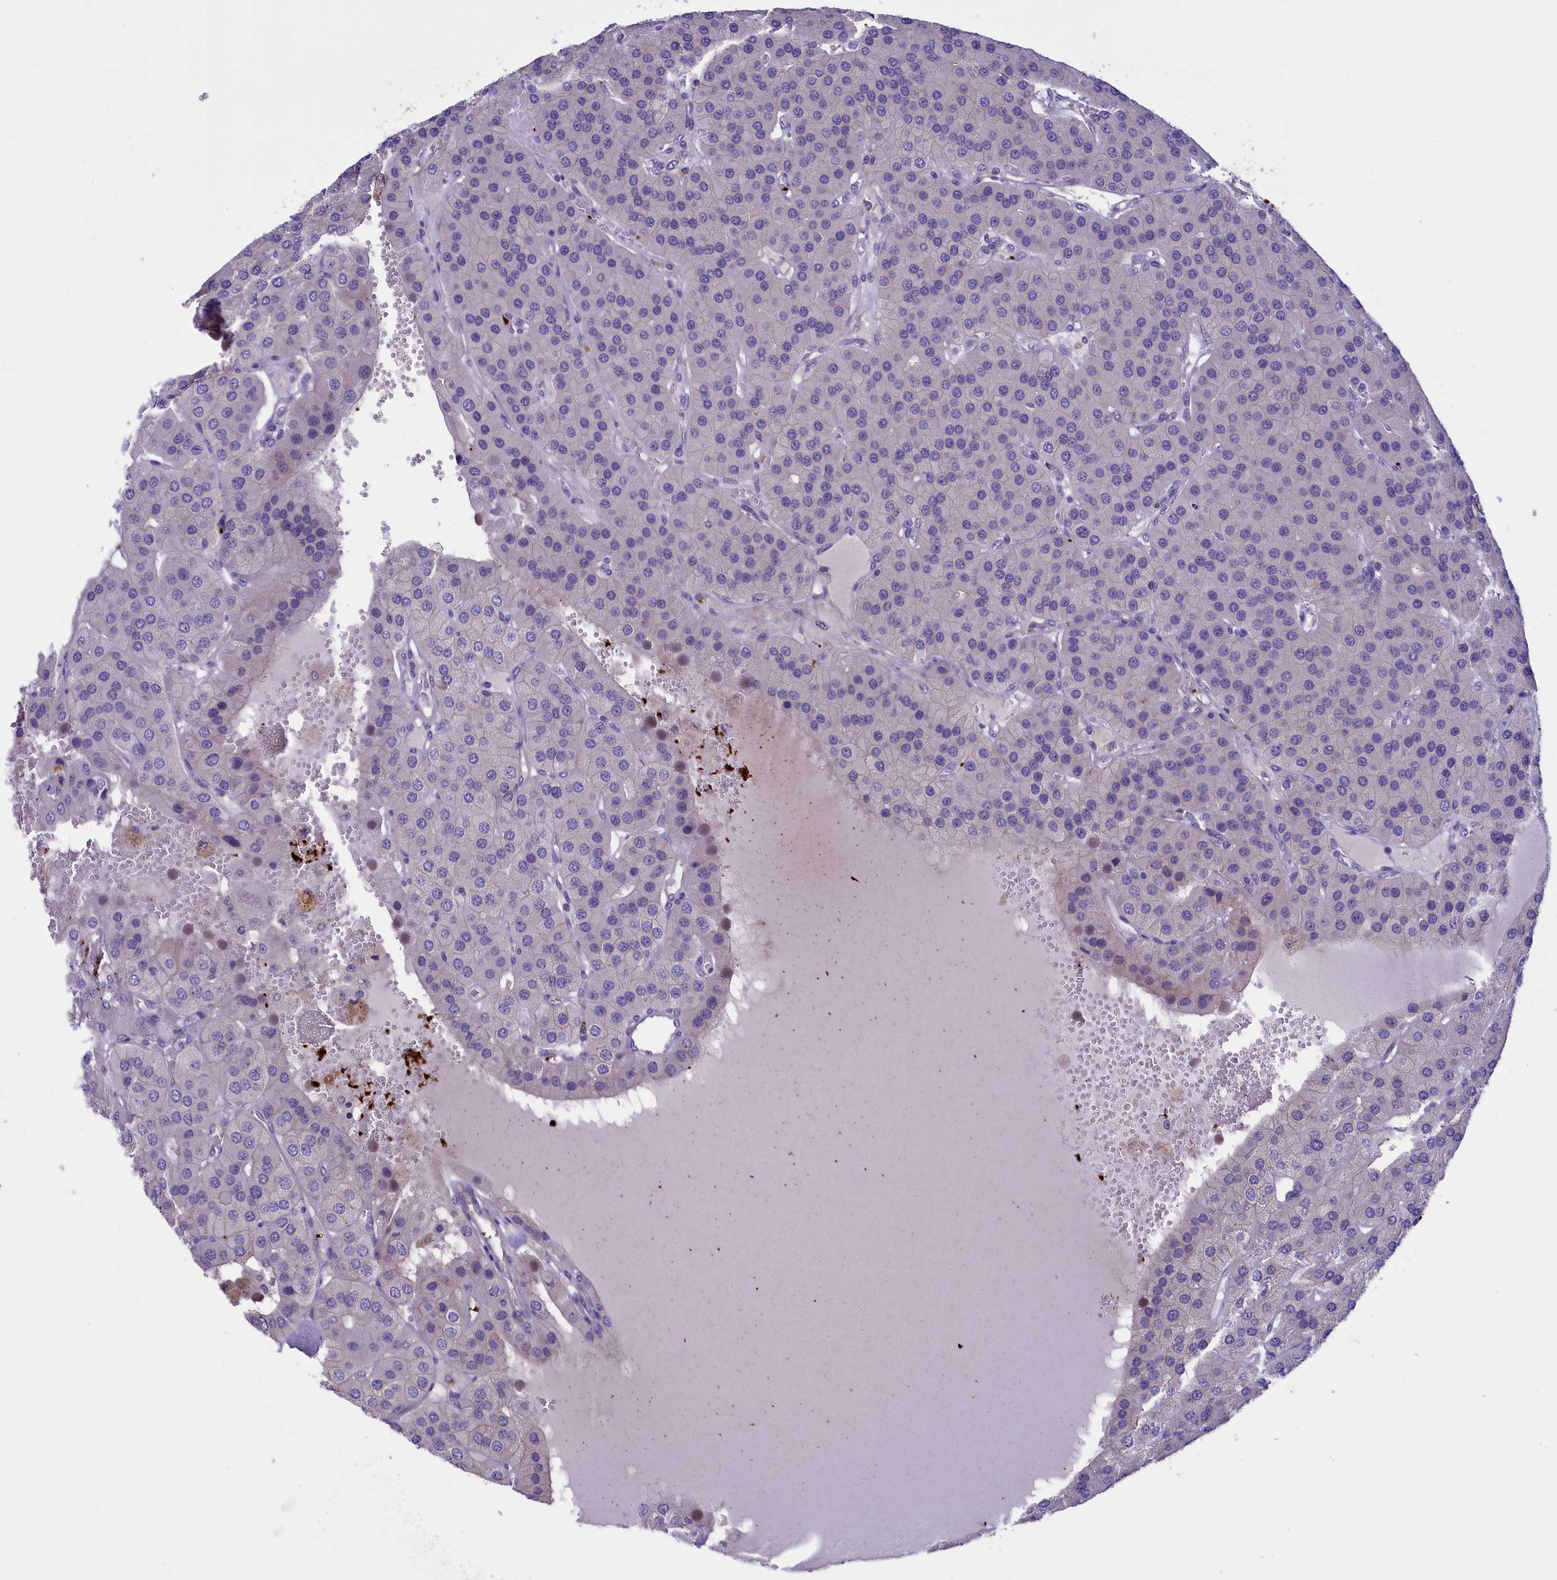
{"staining": {"intensity": "negative", "quantity": "none", "location": "none"}, "tissue": "parathyroid gland", "cell_type": "Glandular cells", "image_type": "normal", "snomed": [{"axis": "morphology", "description": "Normal tissue, NOS"}, {"axis": "morphology", "description": "Adenoma, NOS"}, {"axis": "topography", "description": "Parathyroid gland"}], "caption": "Glandular cells show no significant staining in benign parathyroid gland. The staining is performed using DAB brown chromogen with nuclei counter-stained in using hematoxylin.", "gene": "HEATR3", "patient": {"sex": "female", "age": 86}}